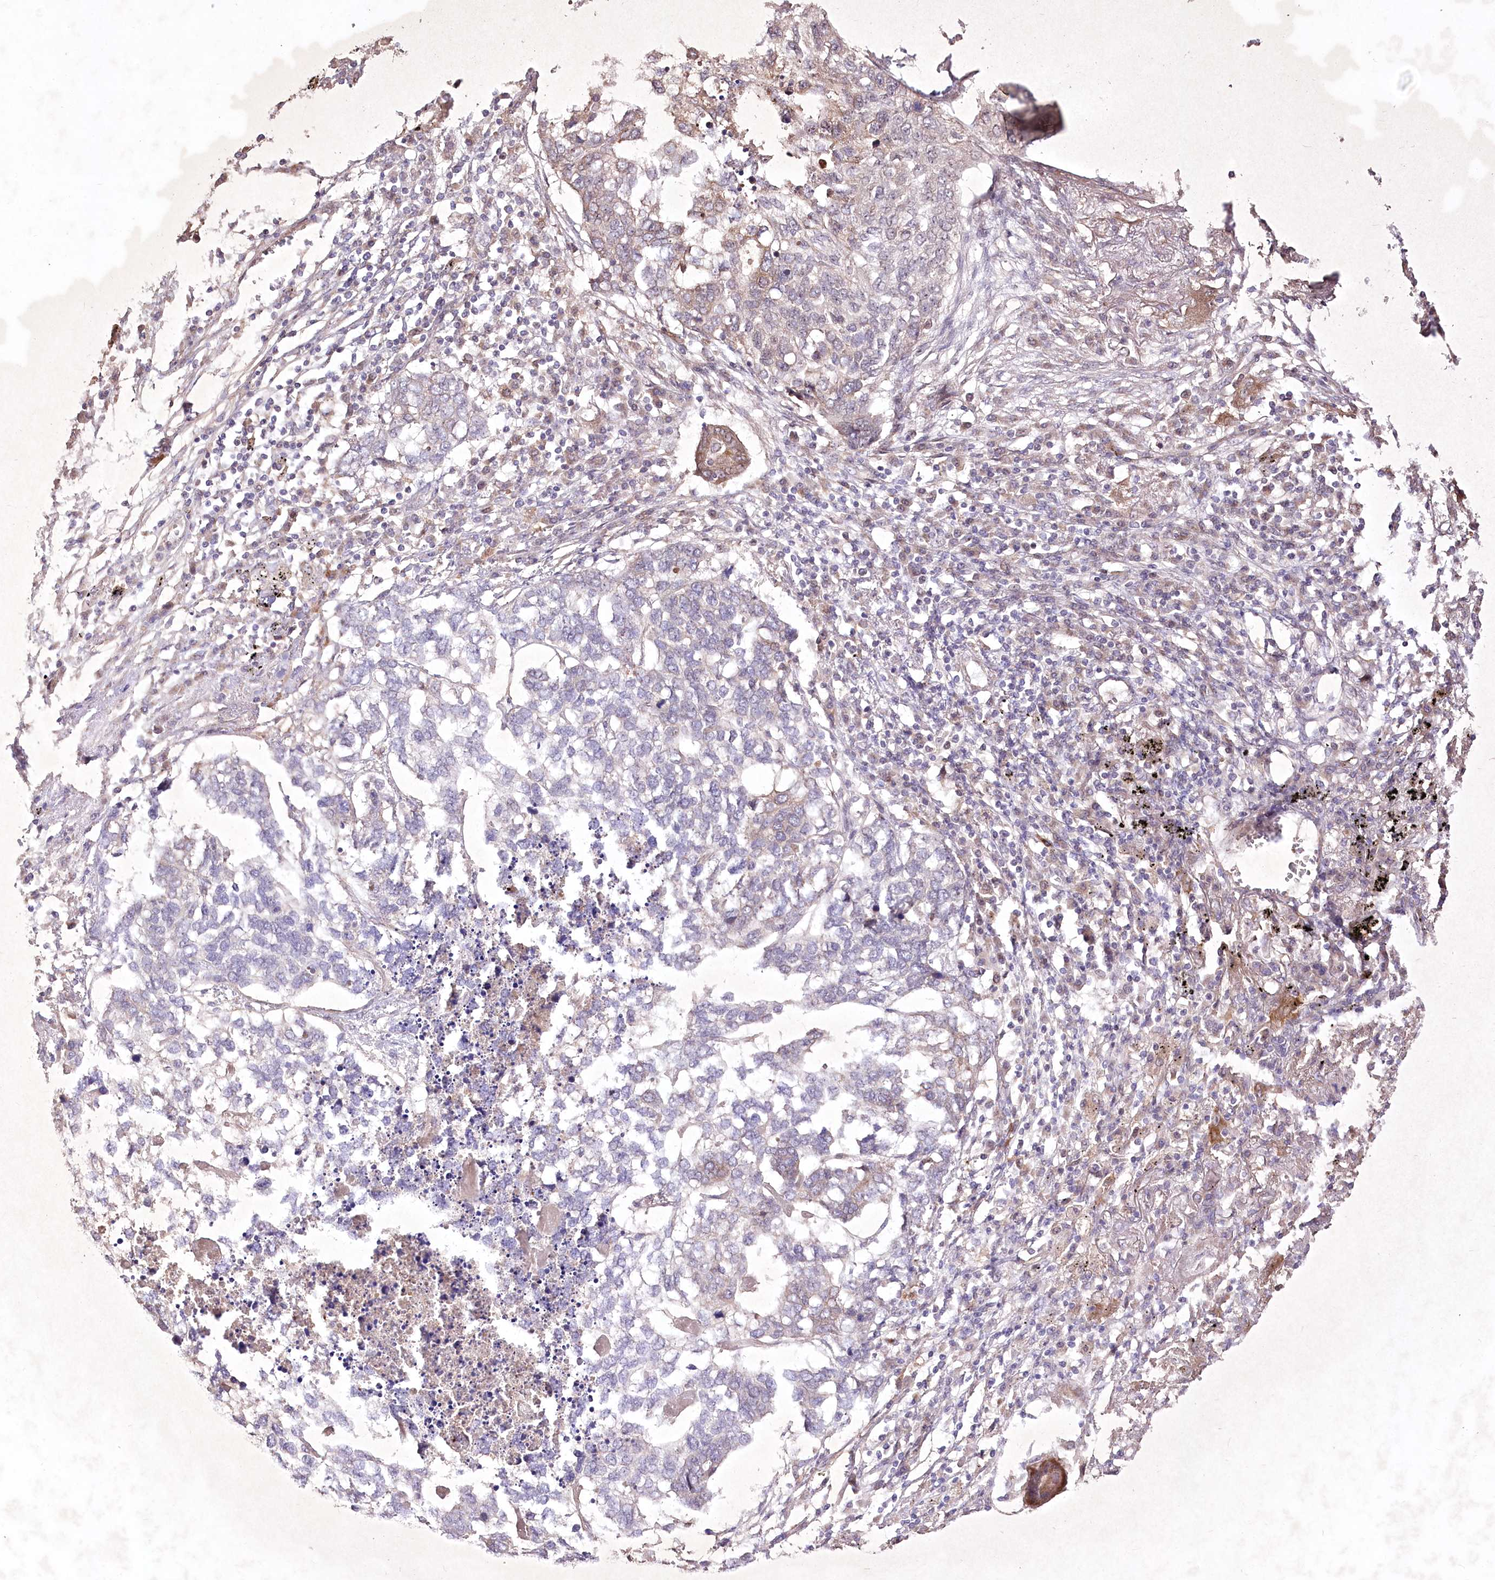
{"staining": {"intensity": "weak", "quantity": "<25%", "location": "cytoplasmic/membranous"}, "tissue": "lung cancer", "cell_type": "Tumor cells", "image_type": "cancer", "snomed": [{"axis": "morphology", "description": "Squamous cell carcinoma, NOS"}, {"axis": "topography", "description": "Lung"}], "caption": "Tumor cells show no significant protein positivity in squamous cell carcinoma (lung). (Brightfield microscopy of DAB immunohistochemistry at high magnification).", "gene": "HELT", "patient": {"sex": "female", "age": 63}}